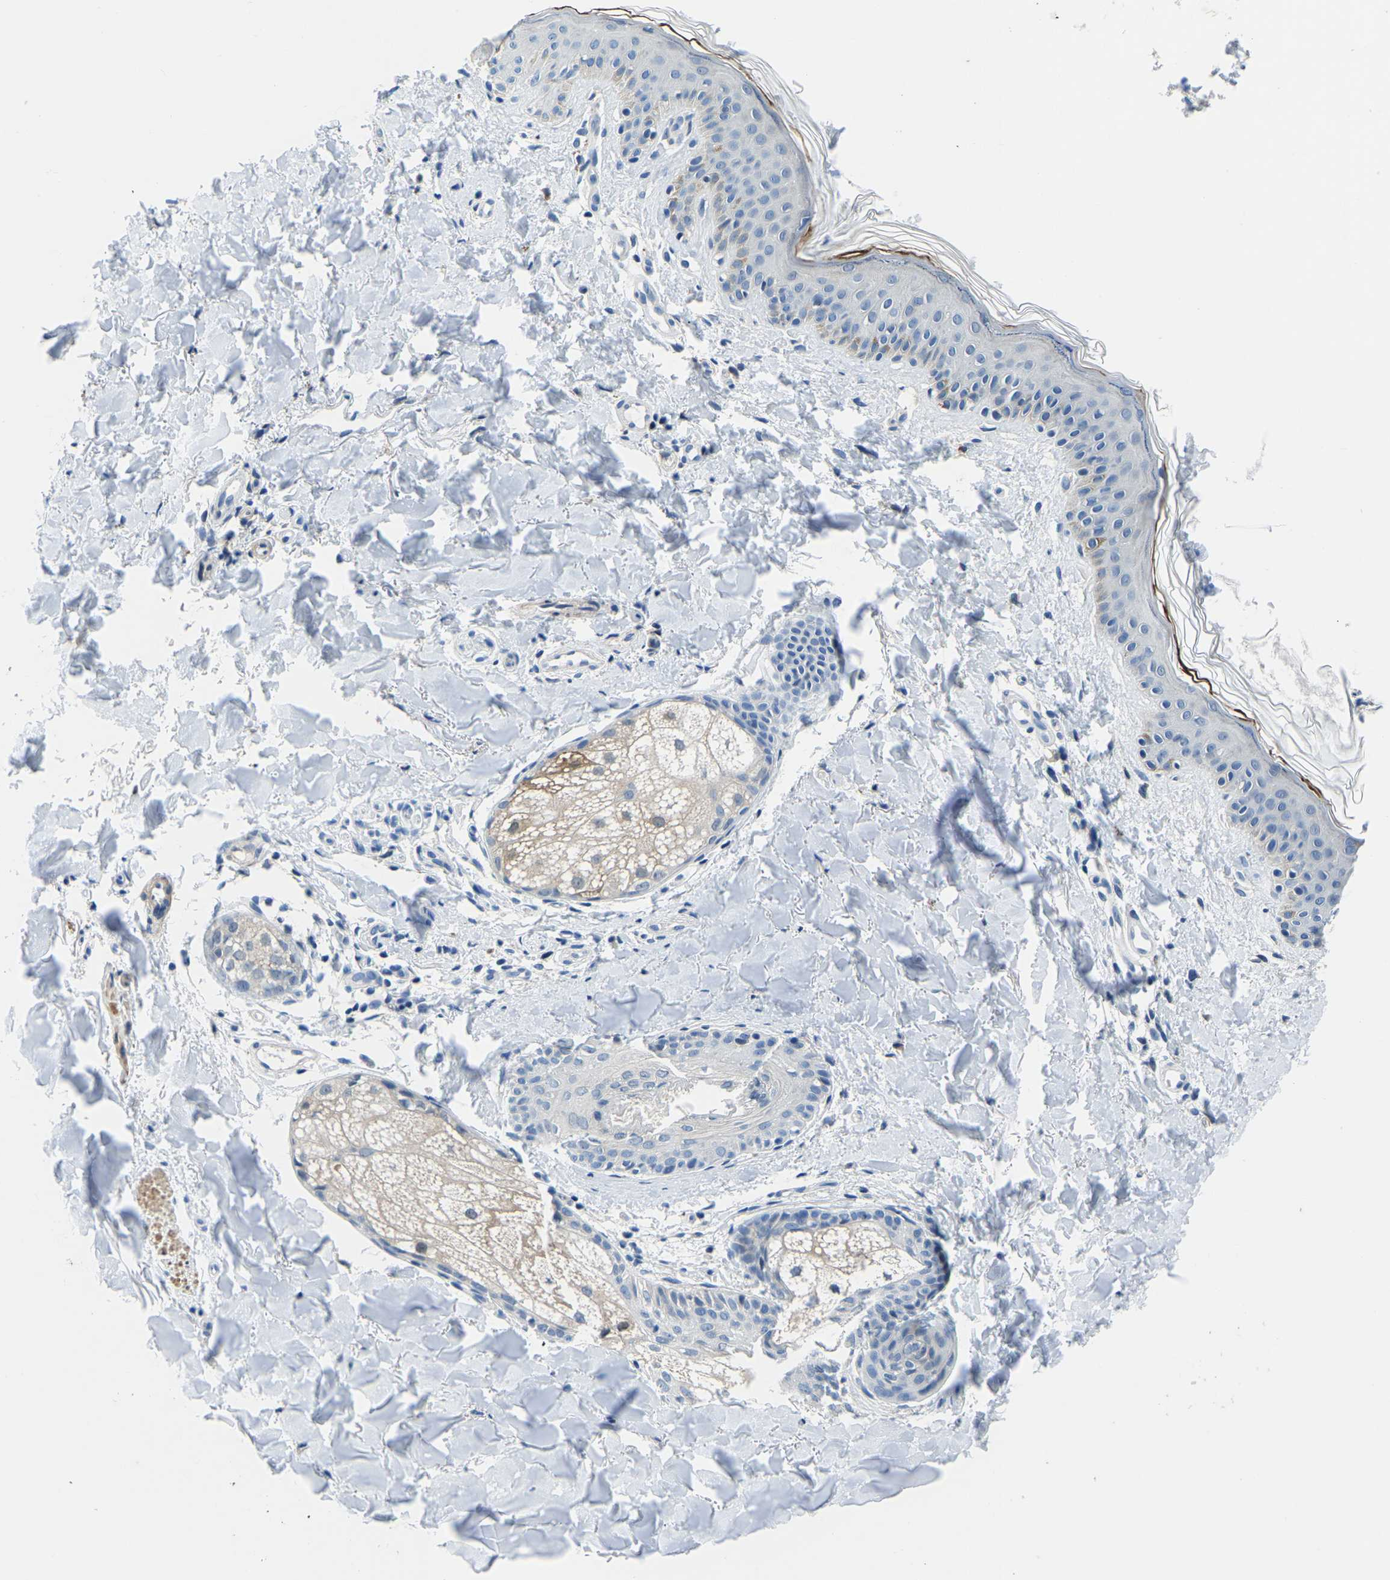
{"staining": {"intensity": "negative", "quantity": "none", "location": "none"}, "tissue": "skin", "cell_type": "Fibroblasts", "image_type": "normal", "snomed": [{"axis": "morphology", "description": "Normal tissue, NOS"}, {"axis": "topography", "description": "Skin"}], "caption": "IHC photomicrograph of benign skin stained for a protein (brown), which exhibits no positivity in fibroblasts.", "gene": "LIAS", "patient": {"sex": "male", "age": 40}}